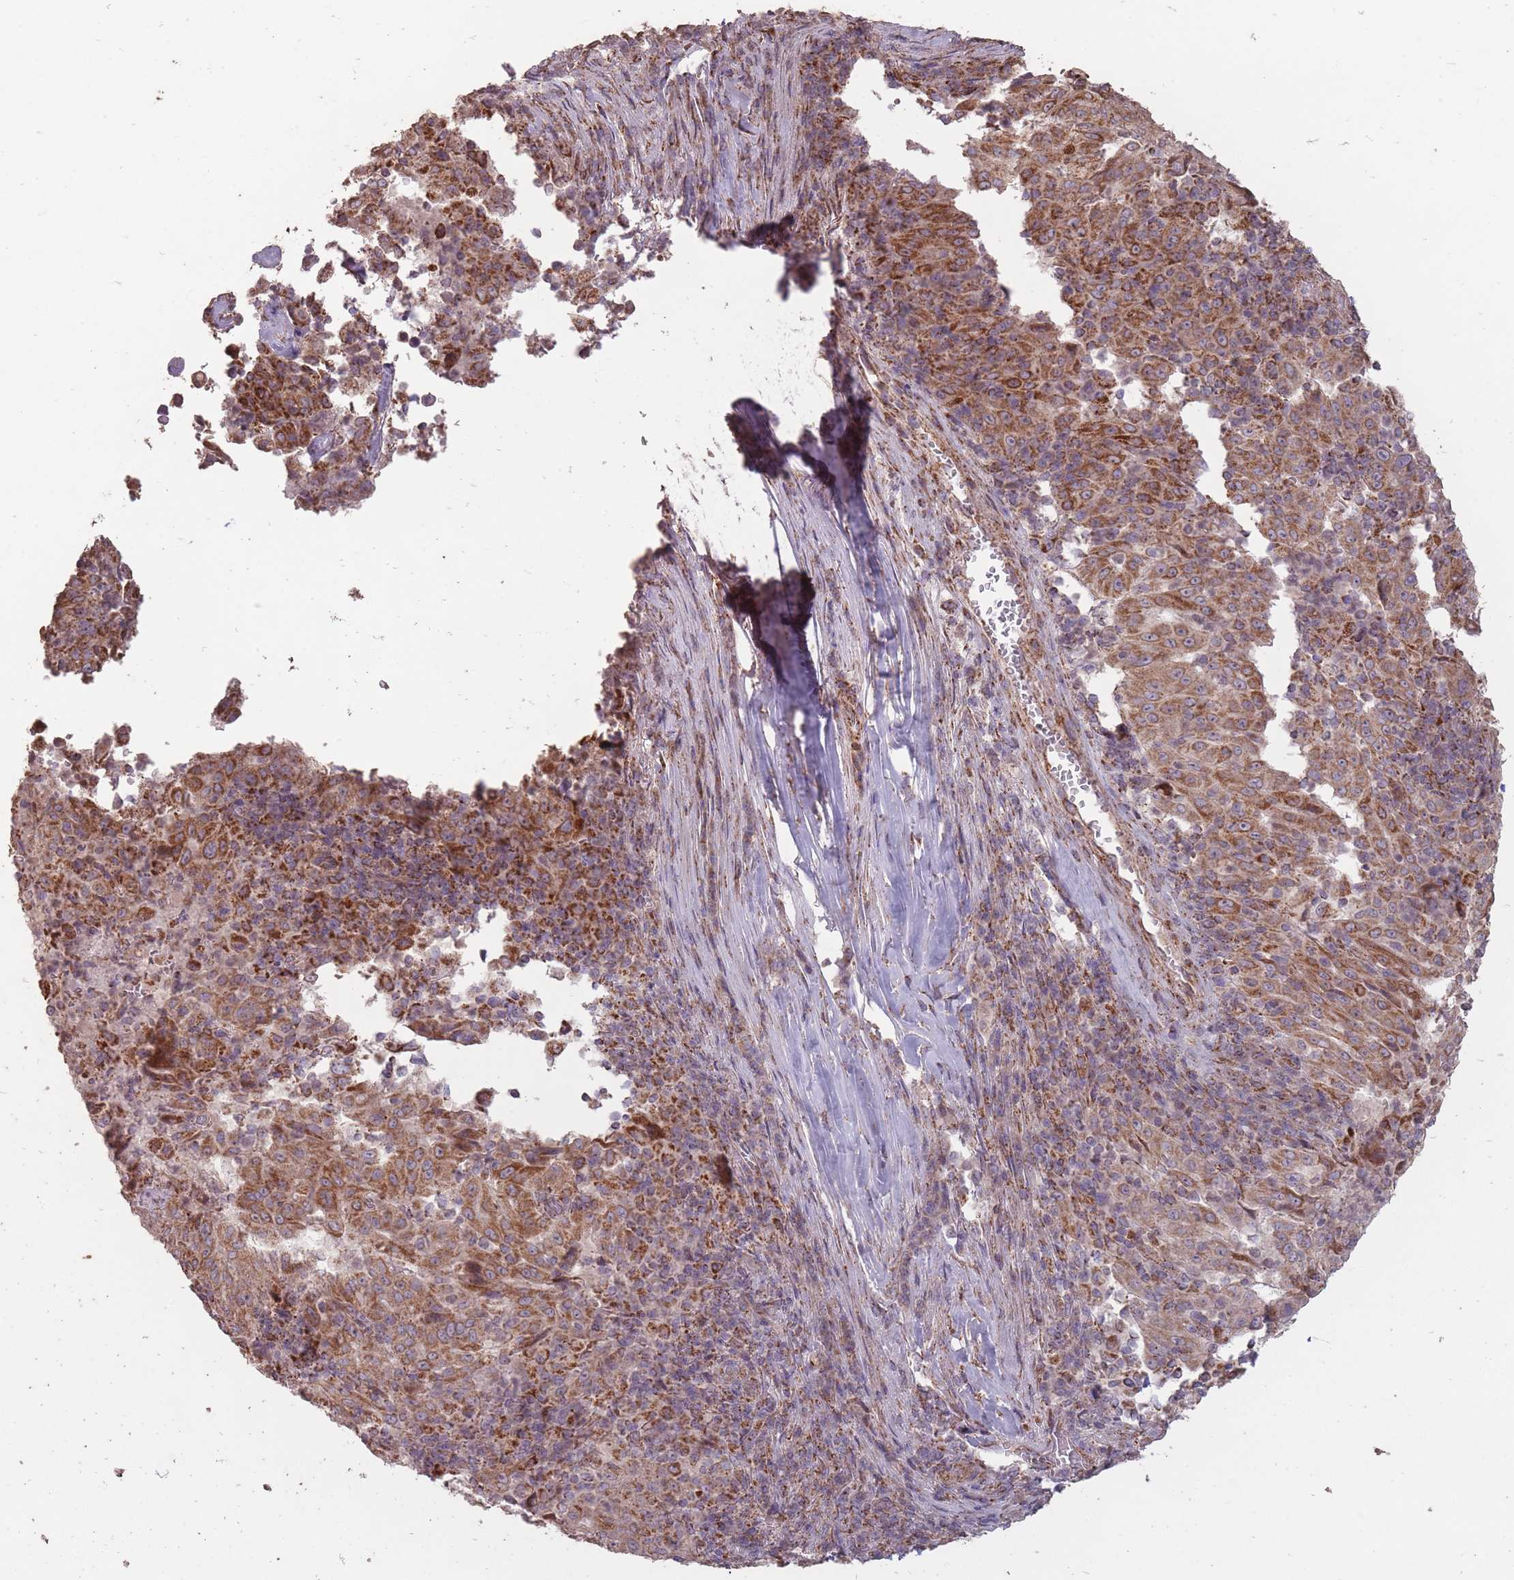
{"staining": {"intensity": "strong", "quantity": ">75%", "location": "cytoplasmic/membranous"}, "tissue": "pancreatic cancer", "cell_type": "Tumor cells", "image_type": "cancer", "snomed": [{"axis": "morphology", "description": "Adenocarcinoma, NOS"}, {"axis": "topography", "description": "Pancreas"}], "caption": "Immunohistochemistry (IHC) (DAB (3,3'-diaminobenzidine)) staining of human pancreatic adenocarcinoma demonstrates strong cytoplasmic/membranous protein expression in approximately >75% of tumor cells.", "gene": "CNOT8", "patient": {"sex": "male", "age": 63}}